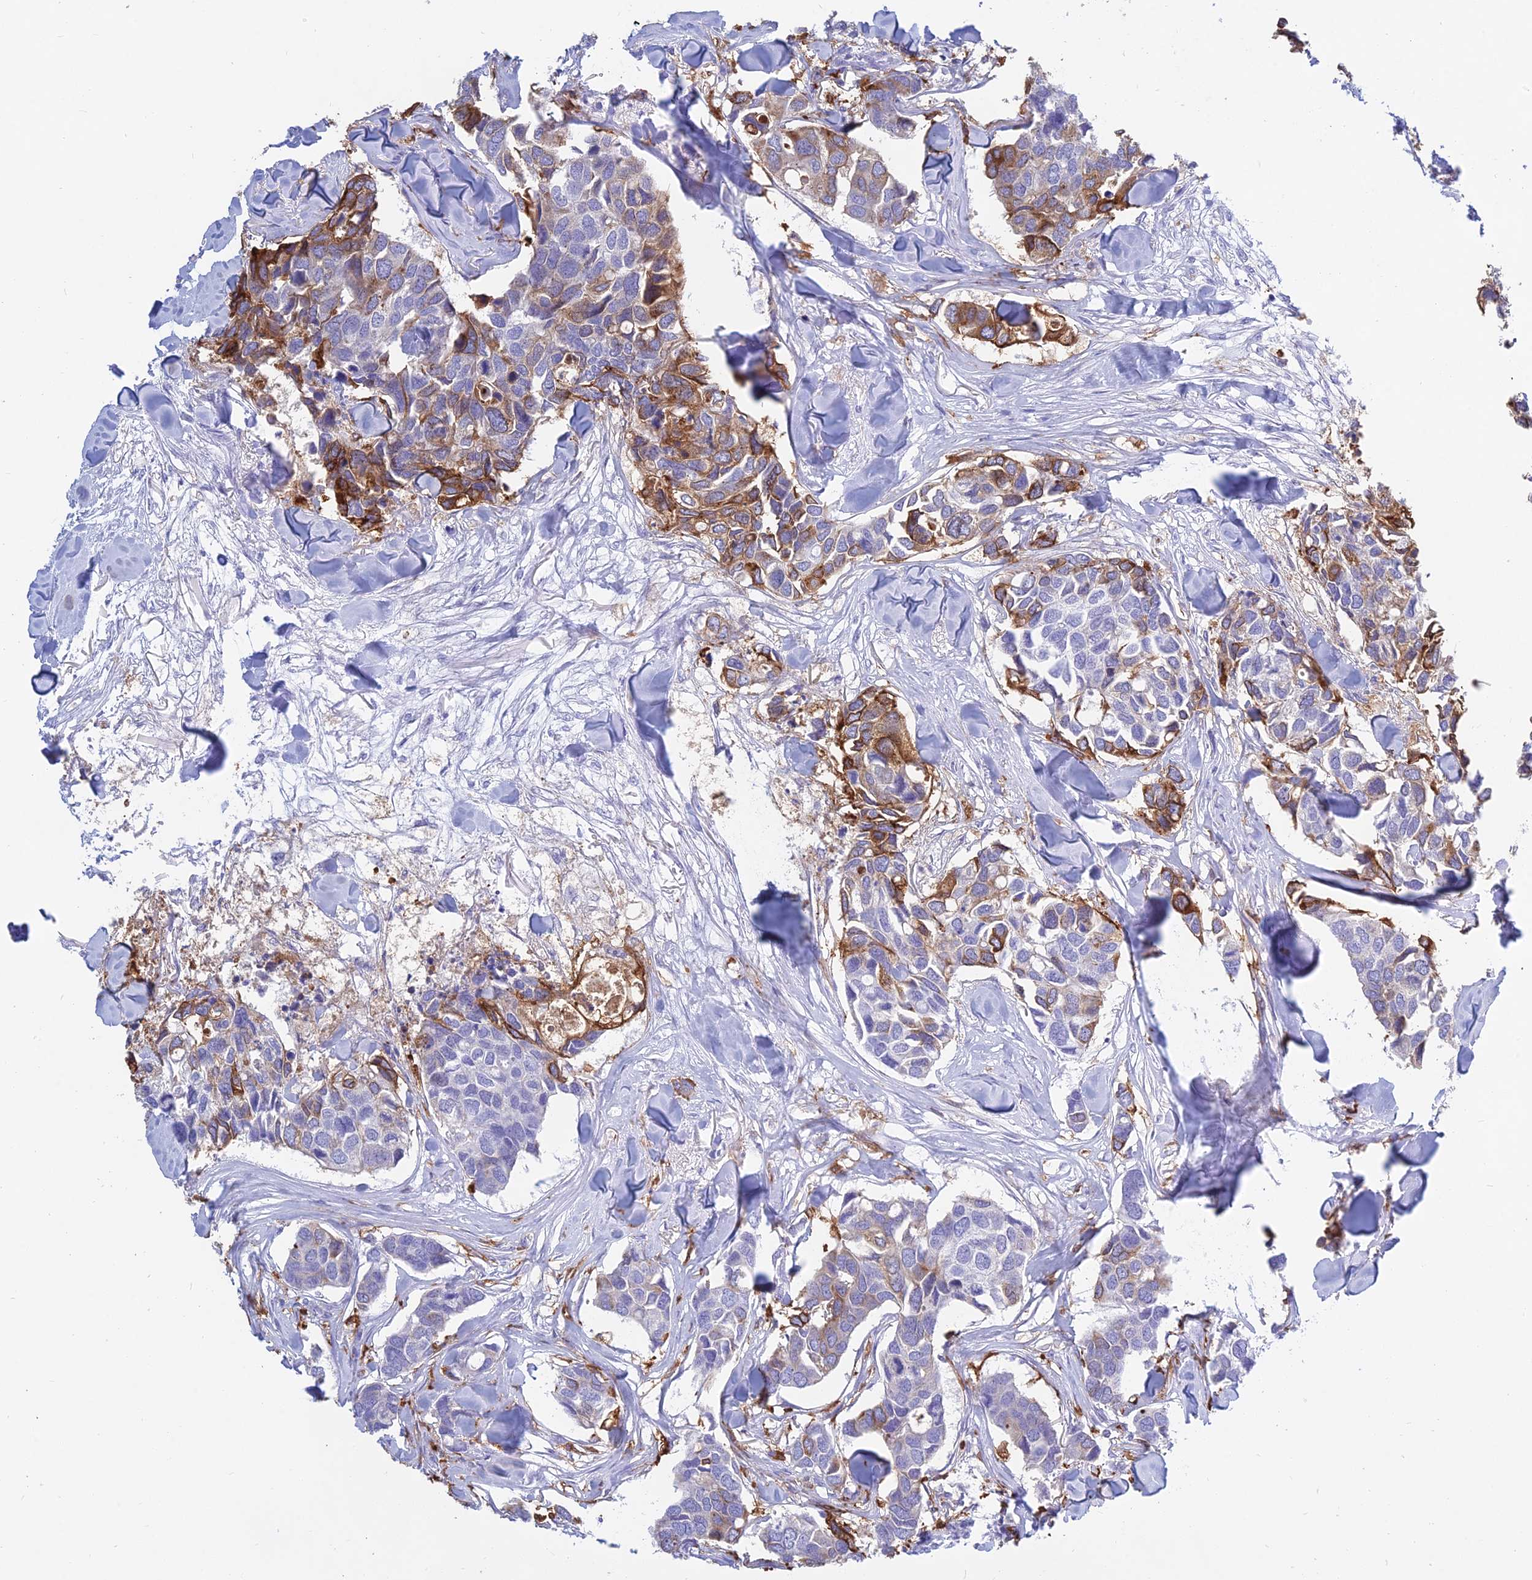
{"staining": {"intensity": "moderate", "quantity": "<25%", "location": "cytoplasmic/membranous"}, "tissue": "breast cancer", "cell_type": "Tumor cells", "image_type": "cancer", "snomed": [{"axis": "morphology", "description": "Duct carcinoma"}, {"axis": "topography", "description": "Breast"}], "caption": "Moderate cytoplasmic/membranous positivity for a protein is present in approximately <25% of tumor cells of breast cancer (intraductal carcinoma) using IHC.", "gene": "HLA-DRB1", "patient": {"sex": "female", "age": 83}}